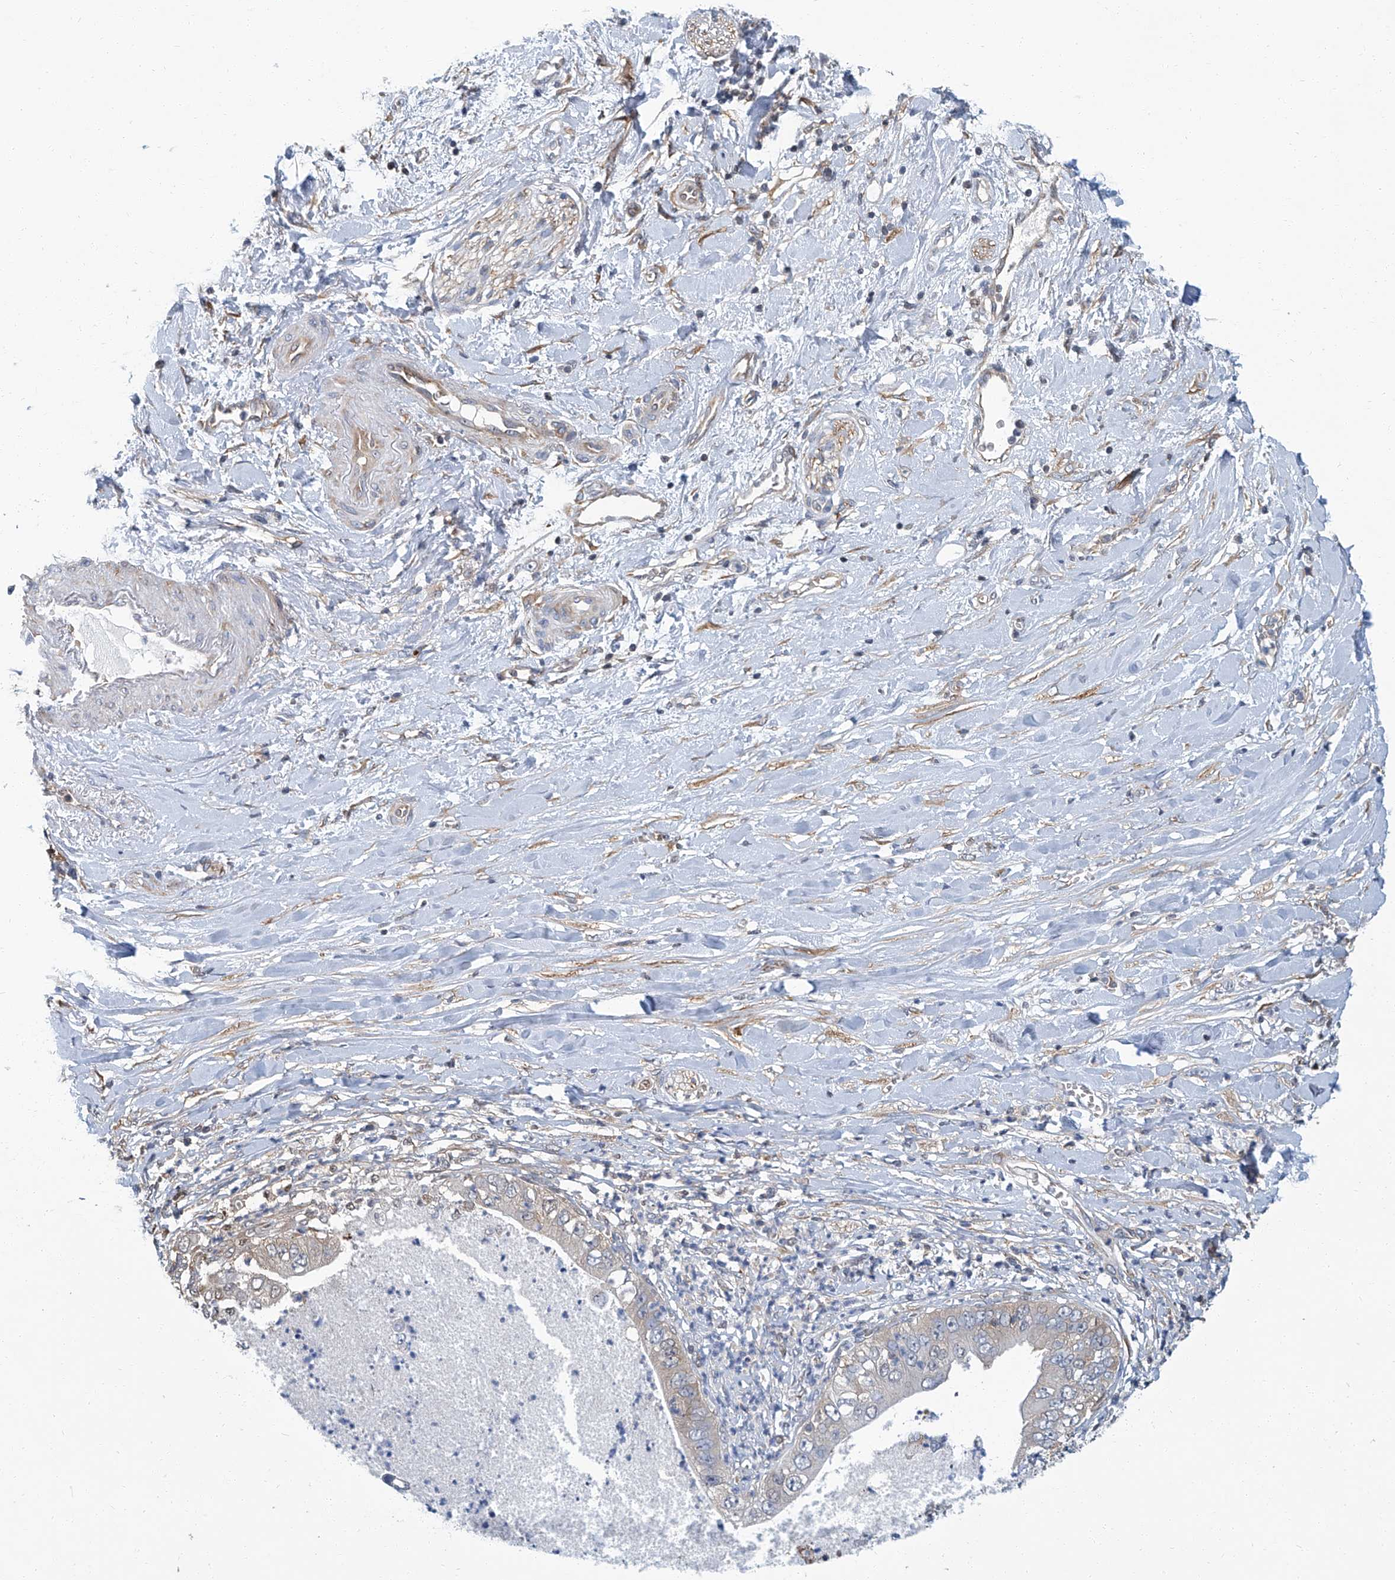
{"staining": {"intensity": "weak", "quantity": "<25%", "location": "cytoplasmic/membranous"}, "tissue": "pancreatic cancer", "cell_type": "Tumor cells", "image_type": "cancer", "snomed": [{"axis": "morphology", "description": "Adenocarcinoma, NOS"}, {"axis": "topography", "description": "Pancreas"}], "caption": "Photomicrograph shows no protein positivity in tumor cells of pancreatic adenocarcinoma tissue.", "gene": "PSMB10", "patient": {"sex": "female", "age": 78}}